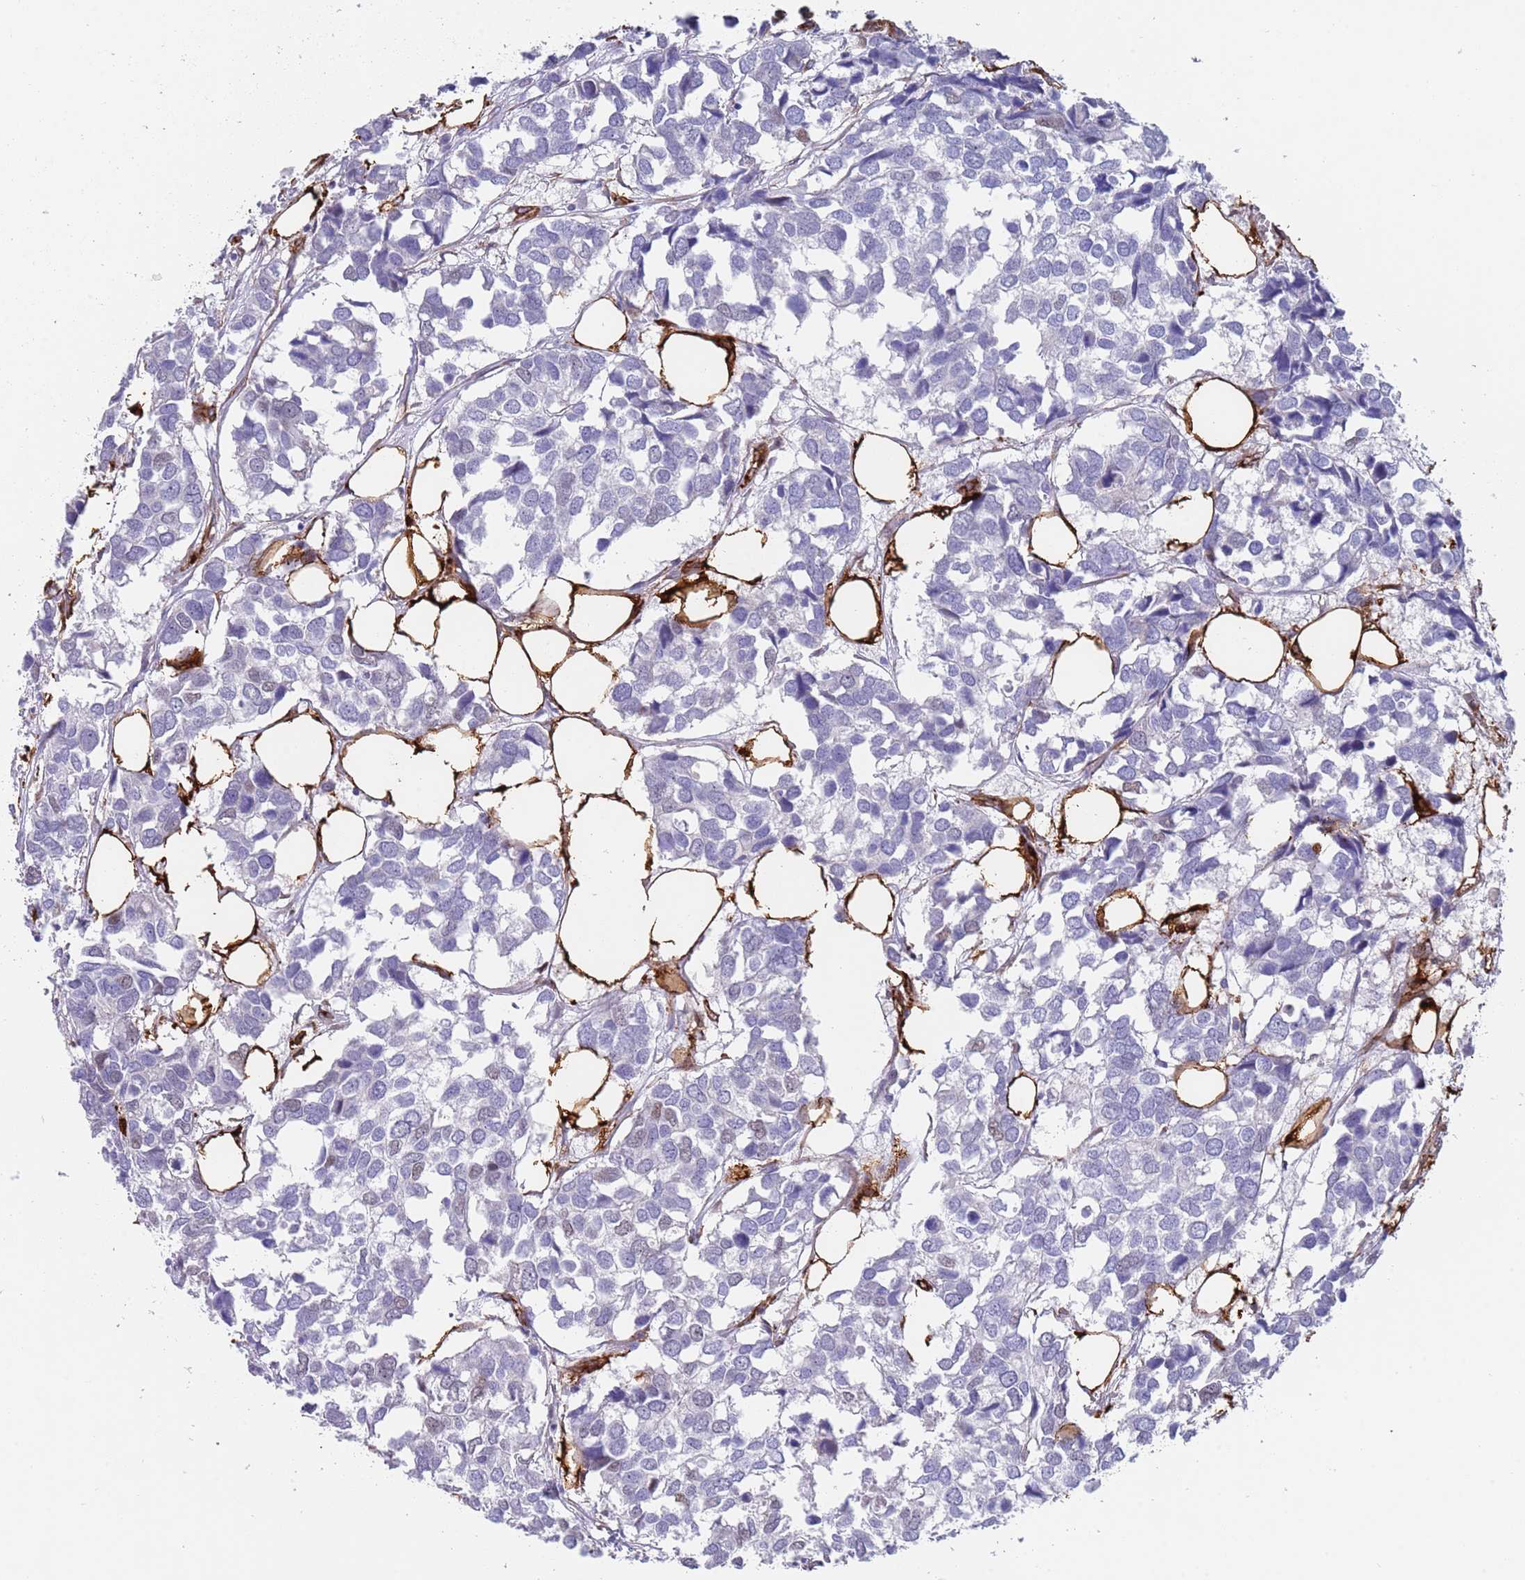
{"staining": {"intensity": "negative", "quantity": "none", "location": "none"}, "tissue": "breast cancer", "cell_type": "Tumor cells", "image_type": "cancer", "snomed": [{"axis": "morphology", "description": "Duct carcinoma"}, {"axis": "topography", "description": "Breast"}], "caption": "Immunohistochemical staining of human breast cancer (infiltrating ductal carcinoma) shows no significant staining in tumor cells.", "gene": "CAV2", "patient": {"sex": "female", "age": 83}}